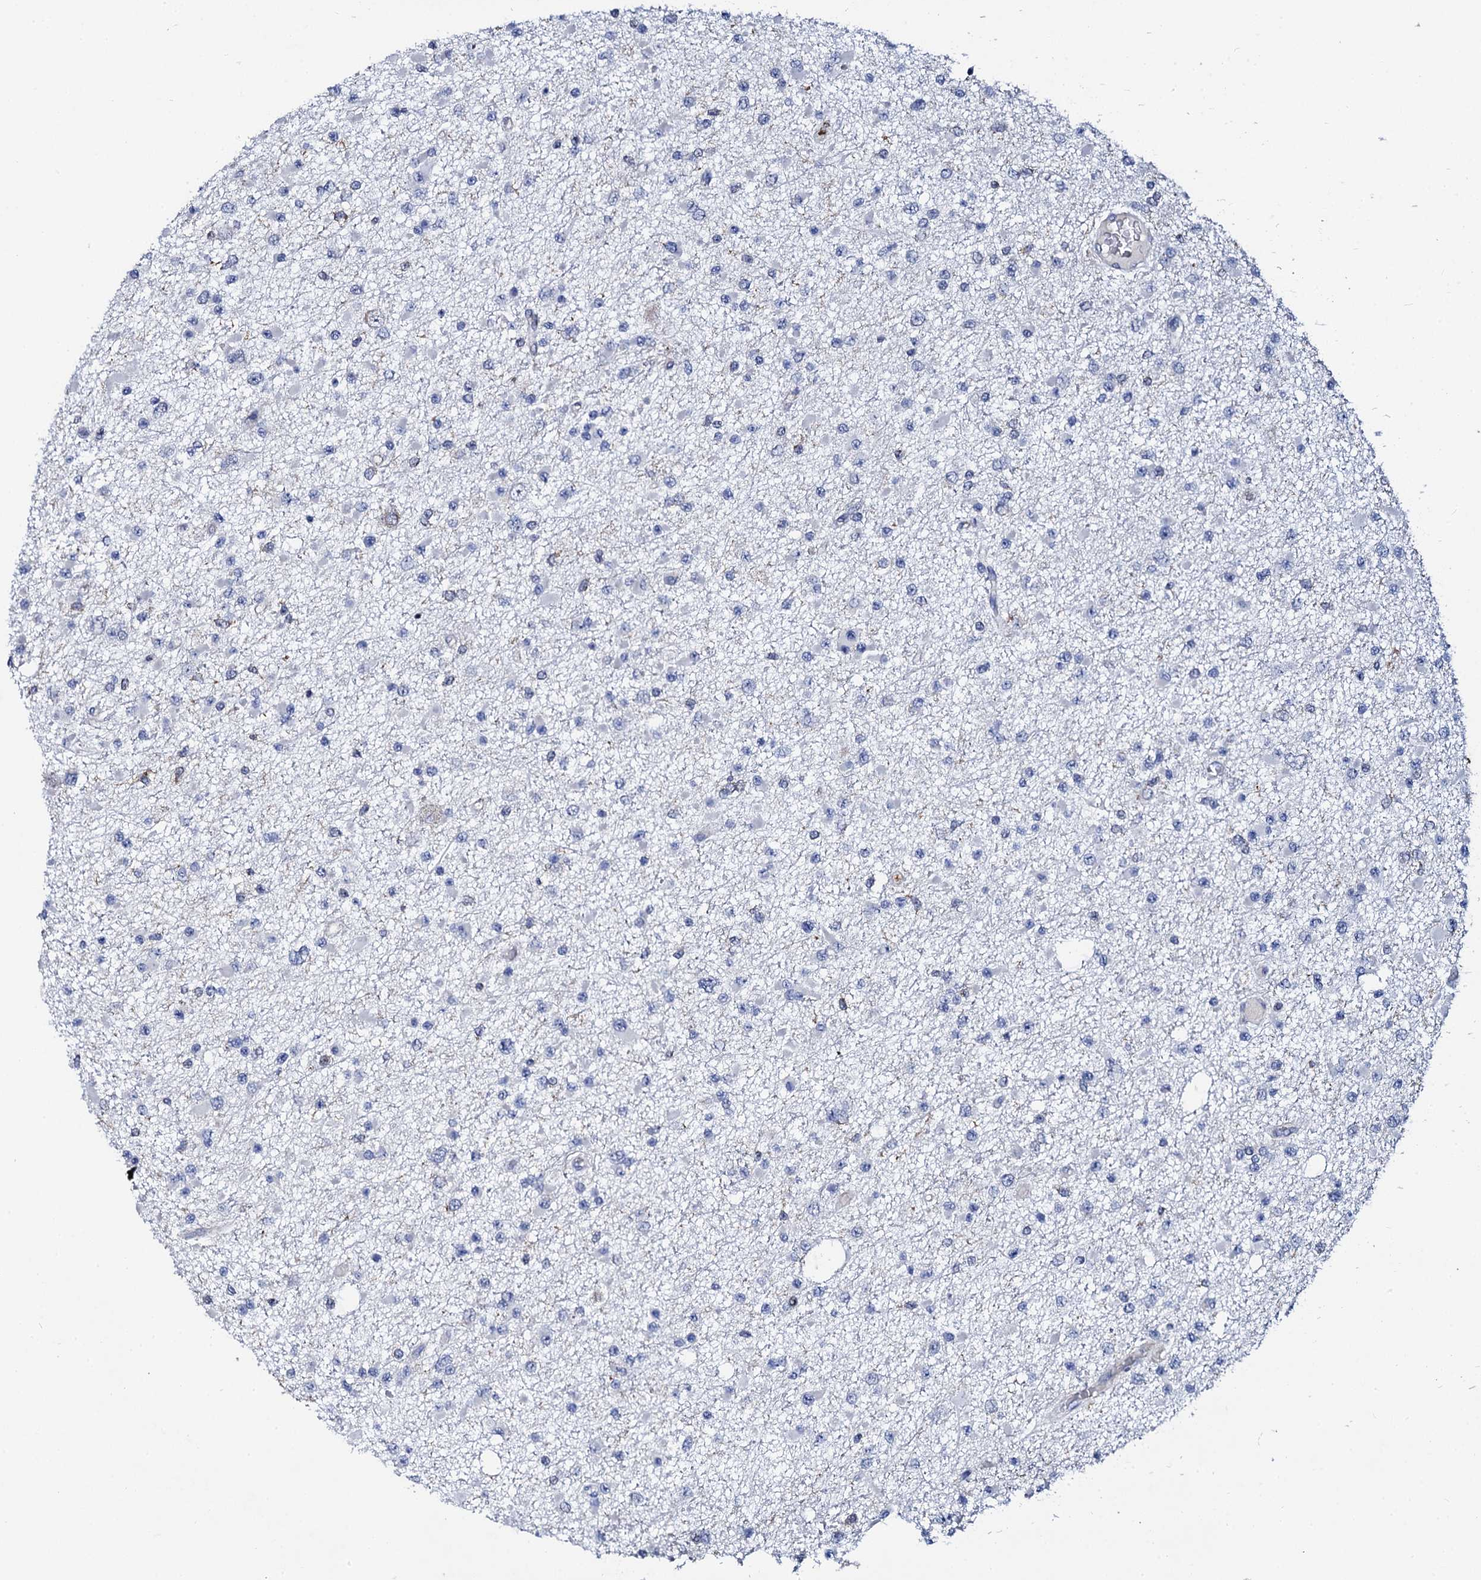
{"staining": {"intensity": "negative", "quantity": "none", "location": "none"}, "tissue": "glioma", "cell_type": "Tumor cells", "image_type": "cancer", "snomed": [{"axis": "morphology", "description": "Glioma, malignant, Low grade"}, {"axis": "topography", "description": "Brain"}], "caption": "Immunohistochemistry micrograph of human glioma stained for a protein (brown), which shows no expression in tumor cells.", "gene": "TCIRG1", "patient": {"sex": "female", "age": 22}}